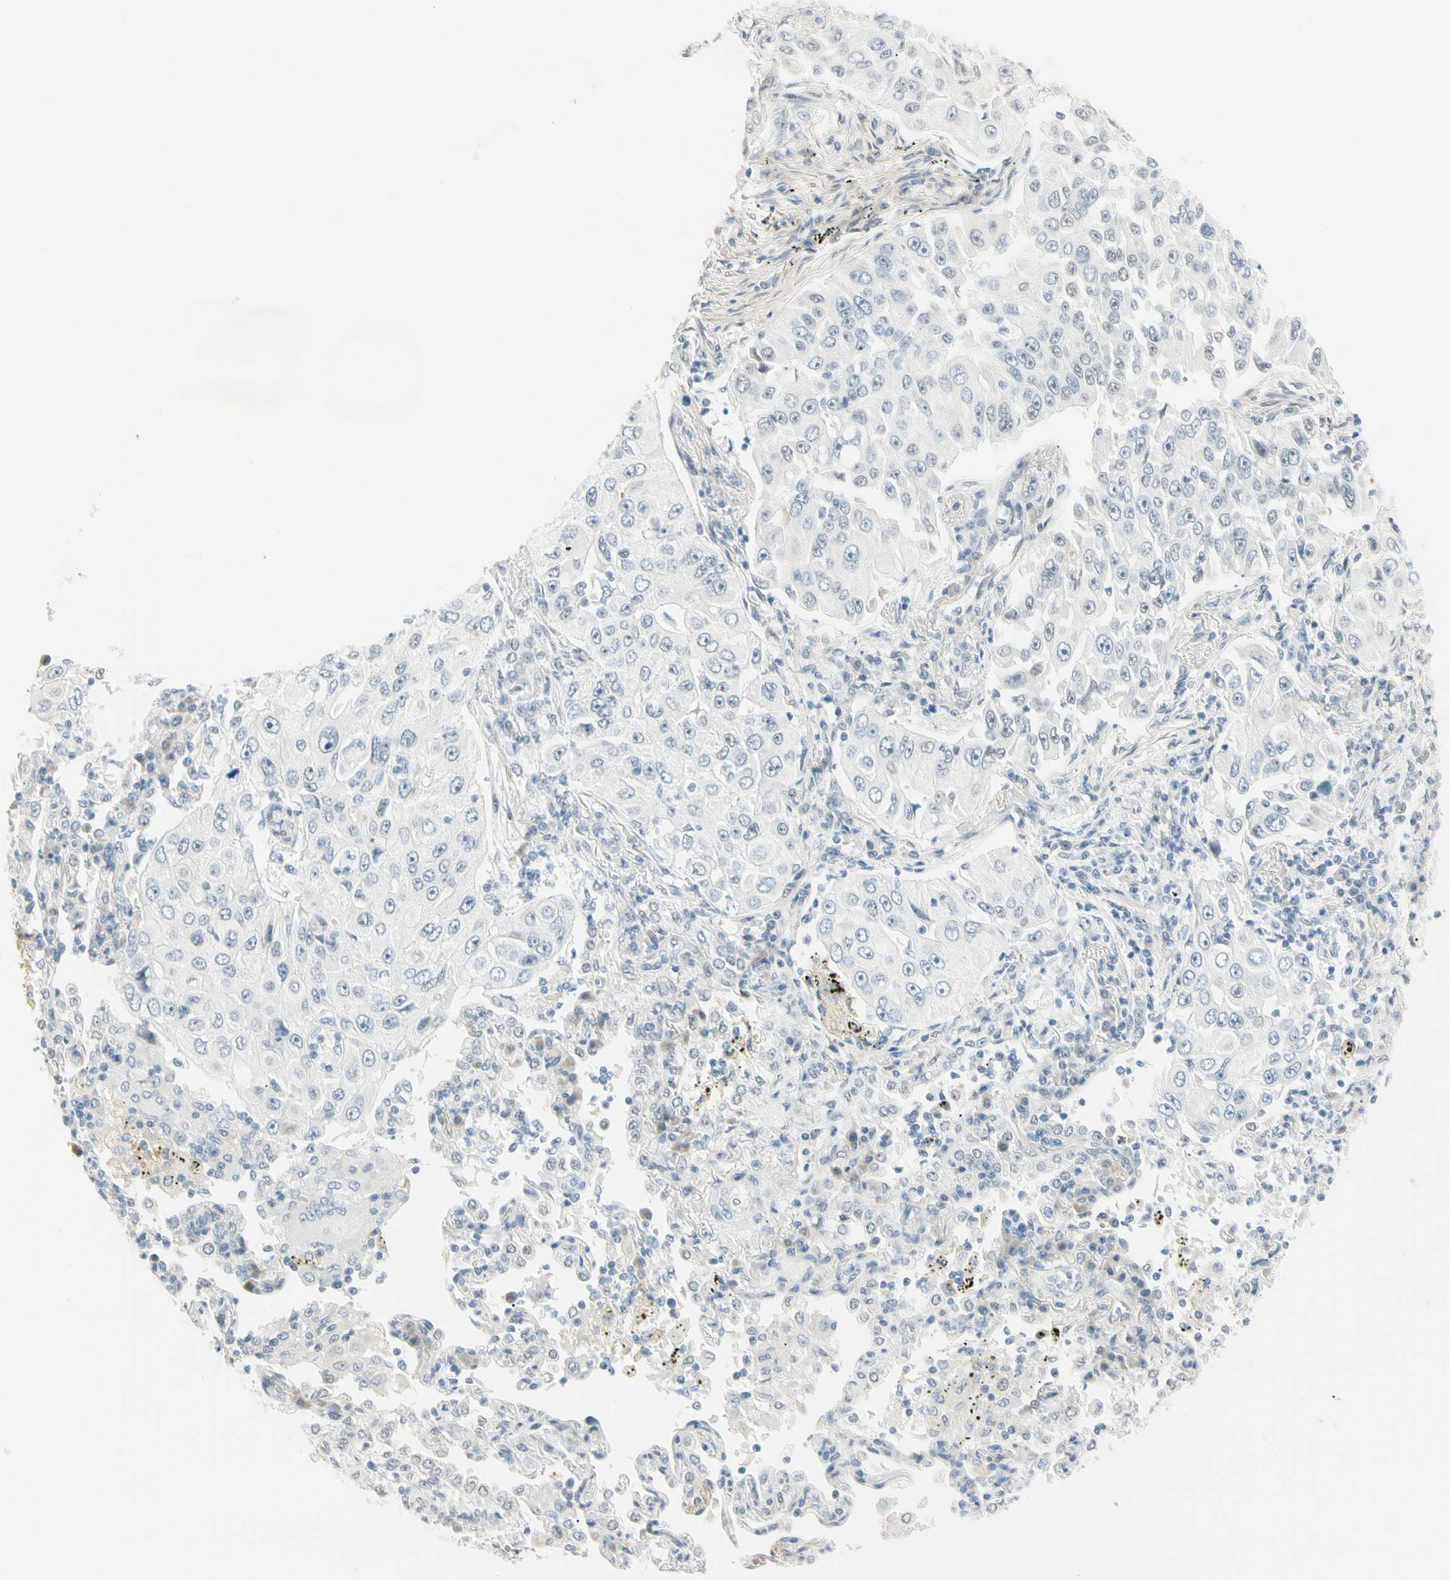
{"staining": {"intensity": "negative", "quantity": "none", "location": "none"}, "tissue": "lung cancer", "cell_type": "Tumor cells", "image_type": "cancer", "snomed": [{"axis": "morphology", "description": "Adenocarcinoma, NOS"}, {"axis": "topography", "description": "Lung"}], "caption": "Tumor cells are negative for protein expression in human adenocarcinoma (lung).", "gene": "ASPN", "patient": {"sex": "male", "age": 84}}